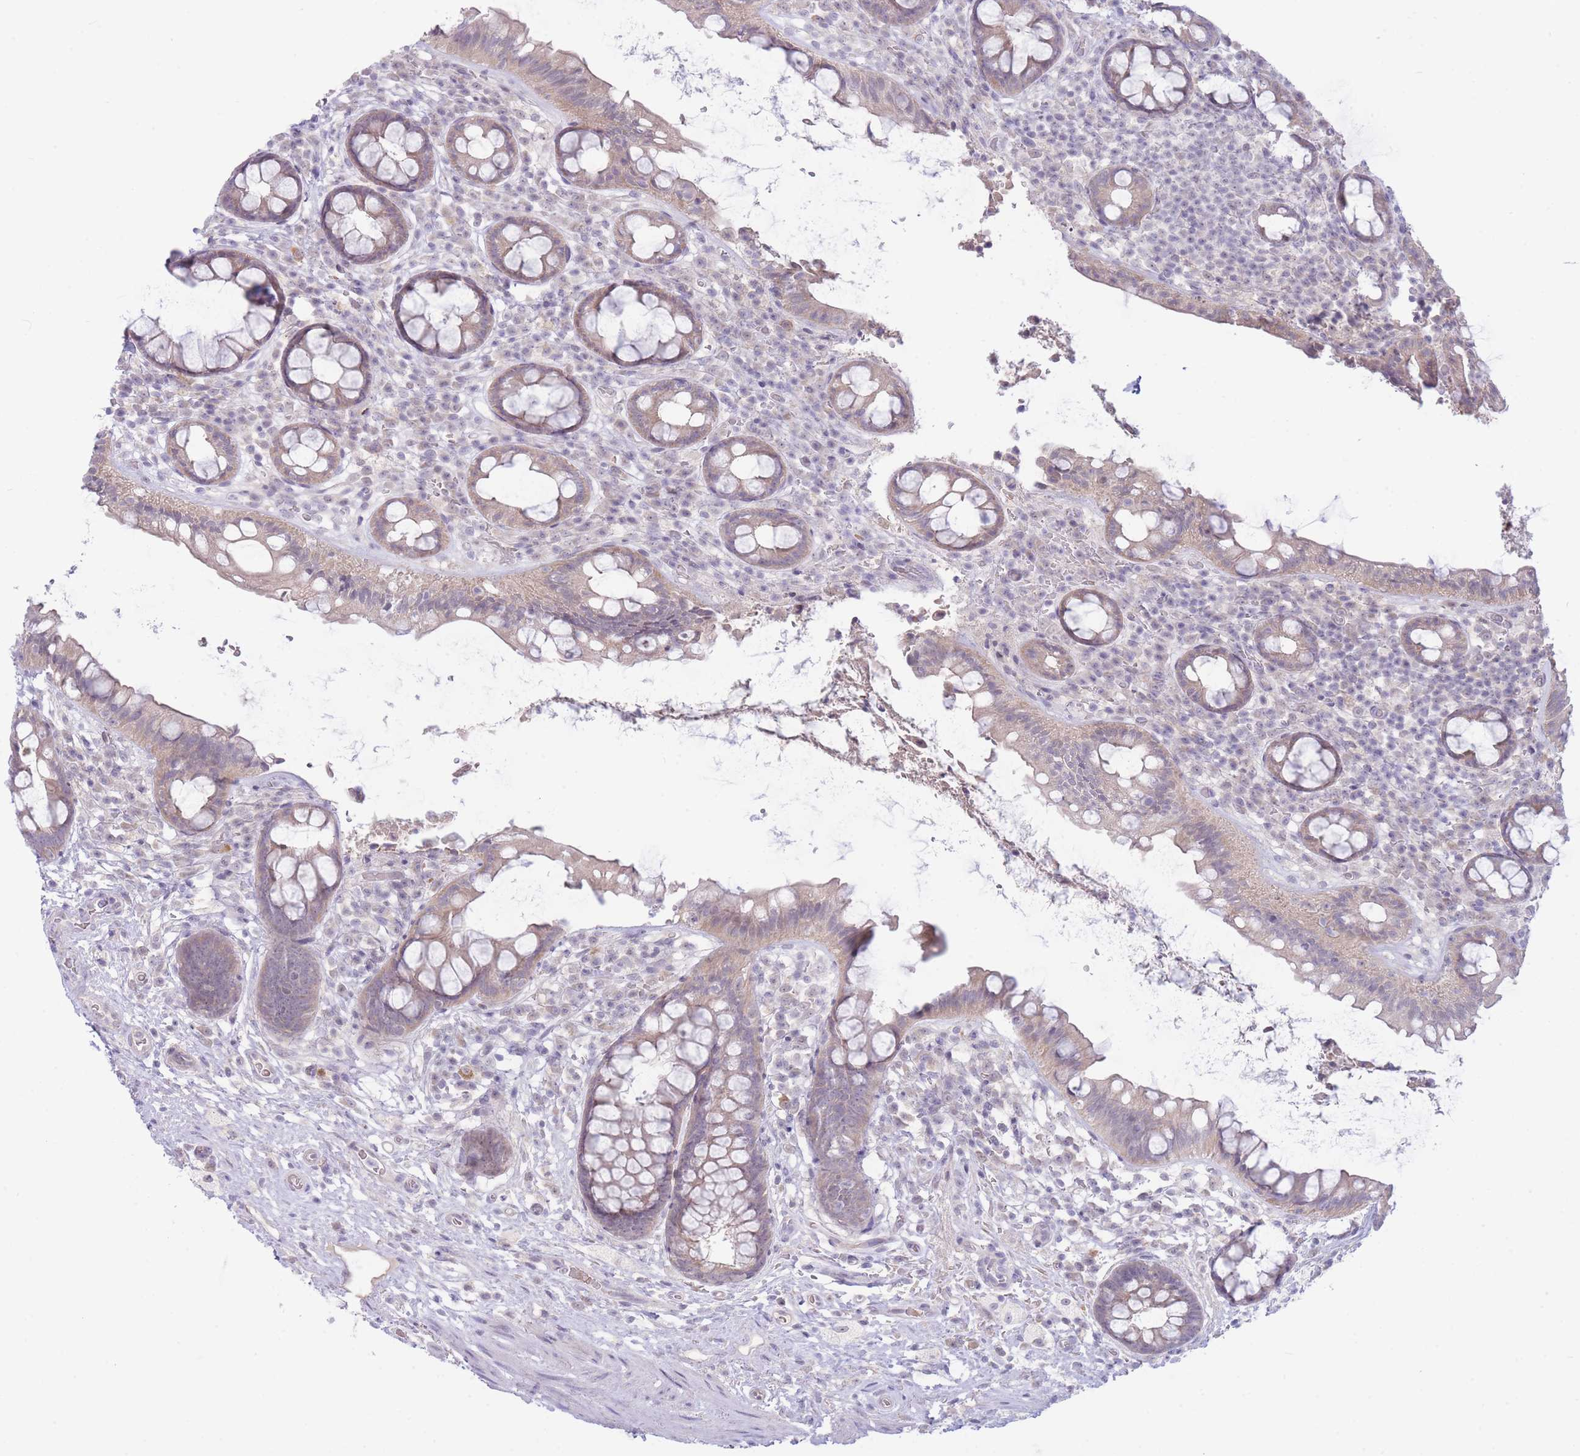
{"staining": {"intensity": "moderate", "quantity": "<25%", "location": "cytoplasmic/membranous"}, "tissue": "rectum", "cell_type": "Glandular cells", "image_type": "normal", "snomed": [{"axis": "morphology", "description": "Normal tissue, NOS"}, {"axis": "topography", "description": "Rectum"}, {"axis": "topography", "description": "Peripheral nerve tissue"}], "caption": "Immunohistochemistry (IHC) photomicrograph of normal rectum stained for a protein (brown), which displays low levels of moderate cytoplasmic/membranous expression in about <25% of glandular cells.", "gene": "FBXO46", "patient": {"sex": "female", "age": 69}}